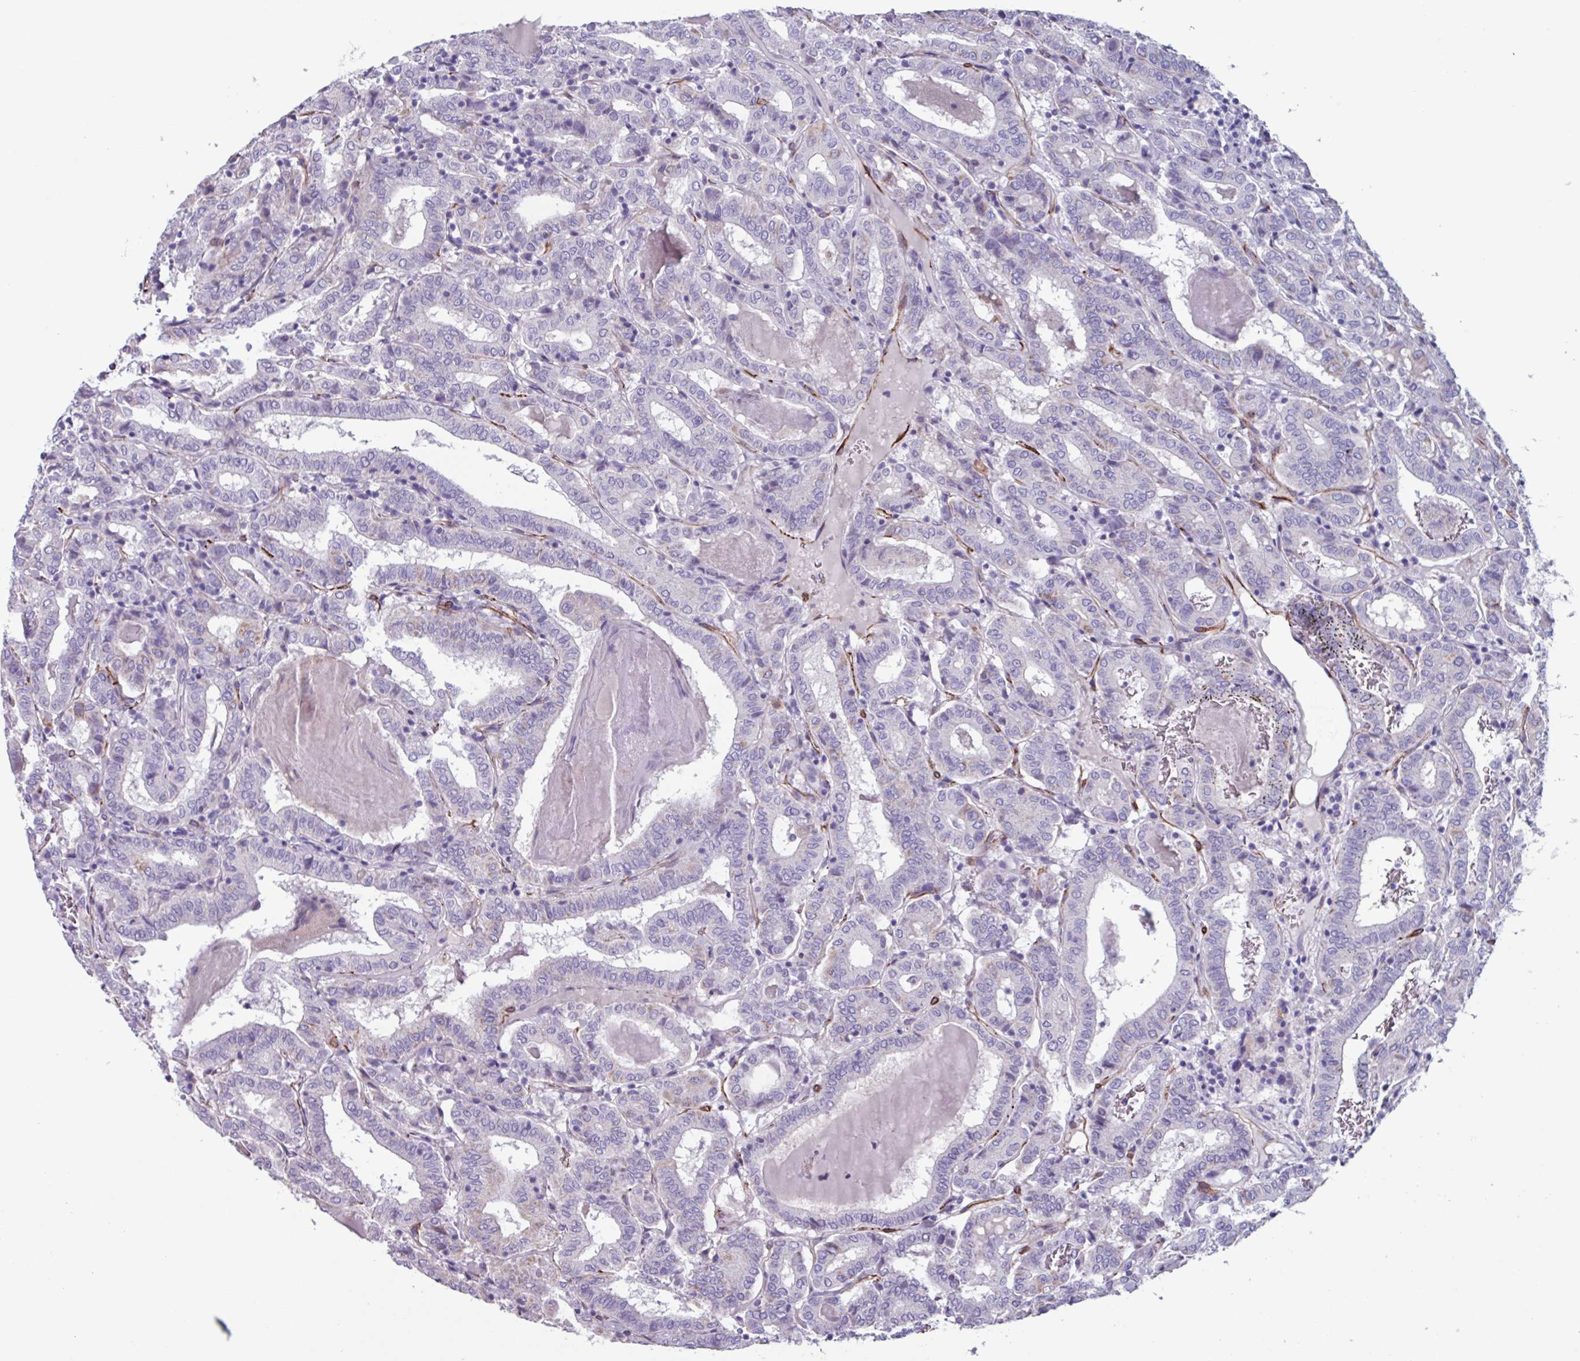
{"staining": {"intensity": "negative", "quantity": "none", "location": "none"}, "tissue": "thyroid cancer", "cell_type": "Tumor cells", "image_type": "cancer", "snomed": [{"axis": "morphology", "description": "Papillary adenocarcinoma, NOS"}, {"axis": "topography", "description": "Thyroid gland"}], "caption": "The image exhibits no significant staining in tumor cells of thyroid papillary adenocarcinoma.", "gene": "BTD", "patient": {"sex": "female", "age": 72}}